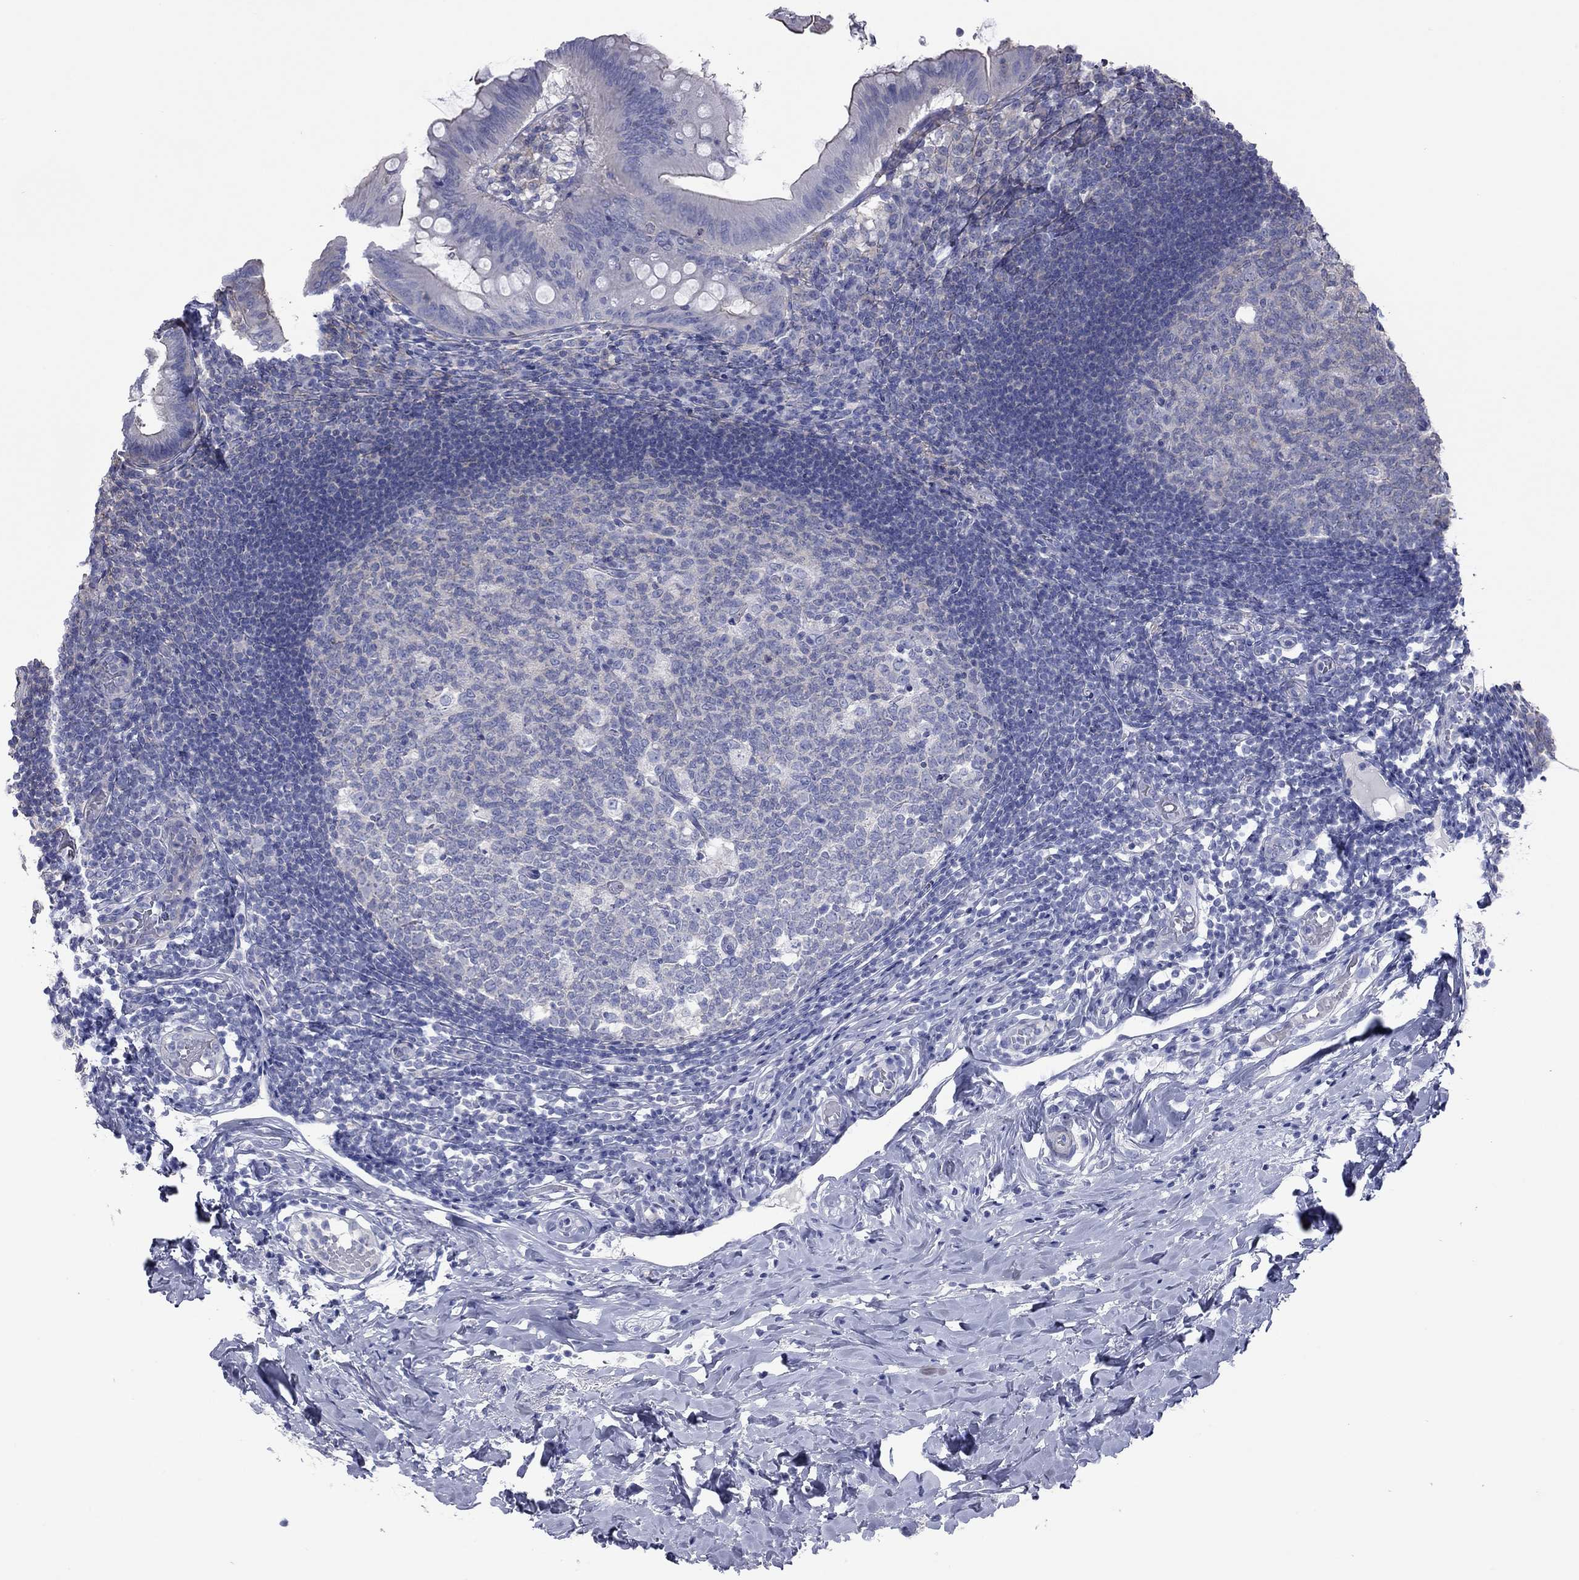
{"staining": {"intensity": "negative", "quantity": "none", "location": "none"}, "tissue": "appendix", "cell_type": "Glandular cells", "image_type": "normal", "snomed": [{"axis": "morphology", "description": "Normal tissue, NOS"}, {"axis": "morphology", "description": "Inflammation, NOS"}, {"axis": "topography", "description": "Appendix"}], "caption": "The micrograph displays no staining of glandular cells in benign appendix.", "gene": "ACTL7B", "patient": {"sex": "male", "age": 16}}